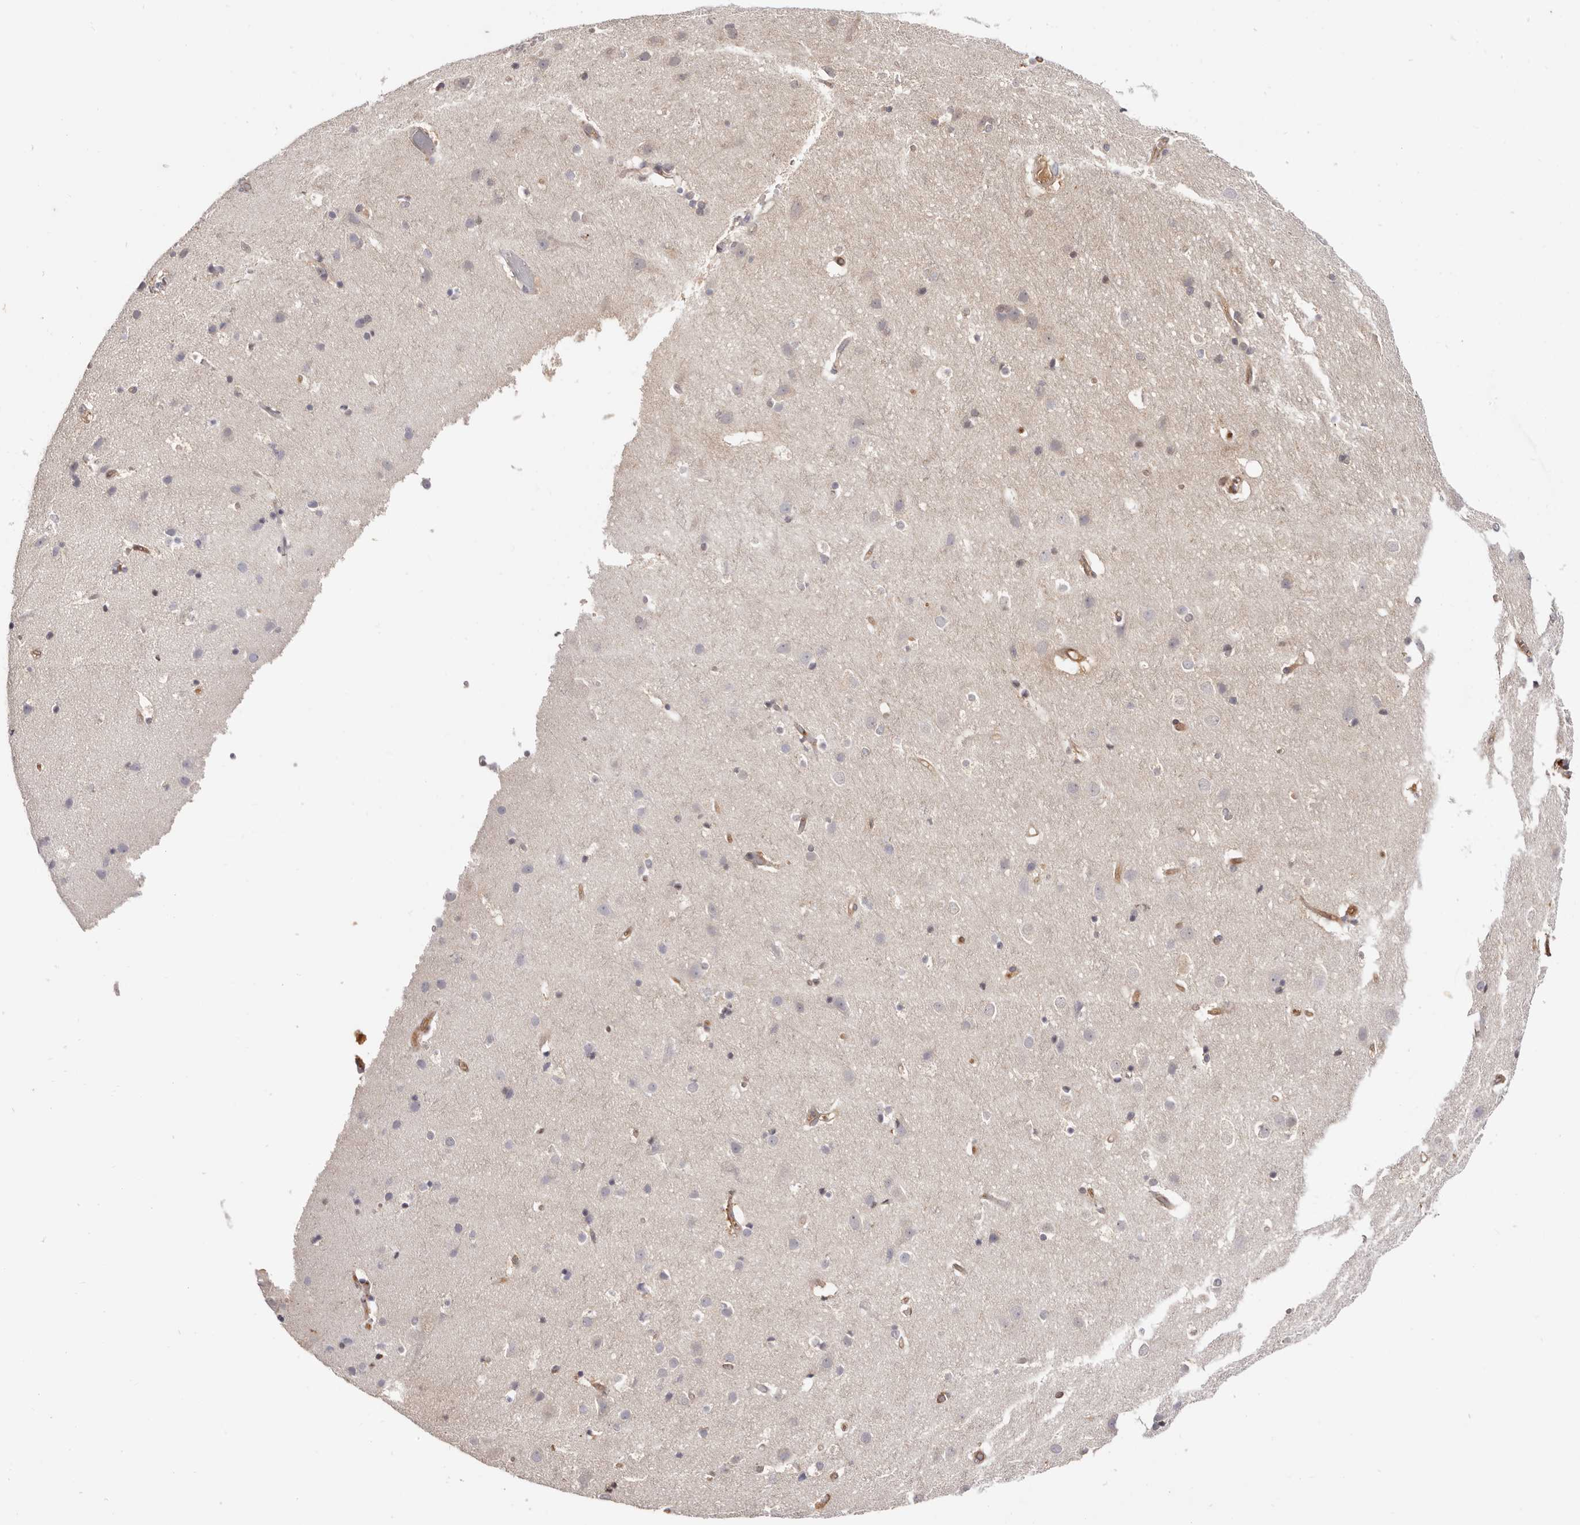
{"staining": {"intensity": "moderate", "quantity": ">75%", "location": "cytoplasmic/membranous"}, "tissue": "cerebral cortex", "cell_type": "Endothelial cells", "image_type": "normal", "snomed": [{"axis": "morphology", "description": "Normal tissue, NOS"}, {"axis": "topography", "description": "Cerebral cortex"}], "caption": "Immunohistochemistry image of benign cerebral cortex: cerebral cortex stained using immunohistochemistry shows medium levels of moderate protein expression localized specifically in the cytoplasmic/membranous of endothelial cells, appearing as a cytoplasmic/membranous brown color.", "gene": "LAP3", "patient": {"sex": "male", "age": 54}}